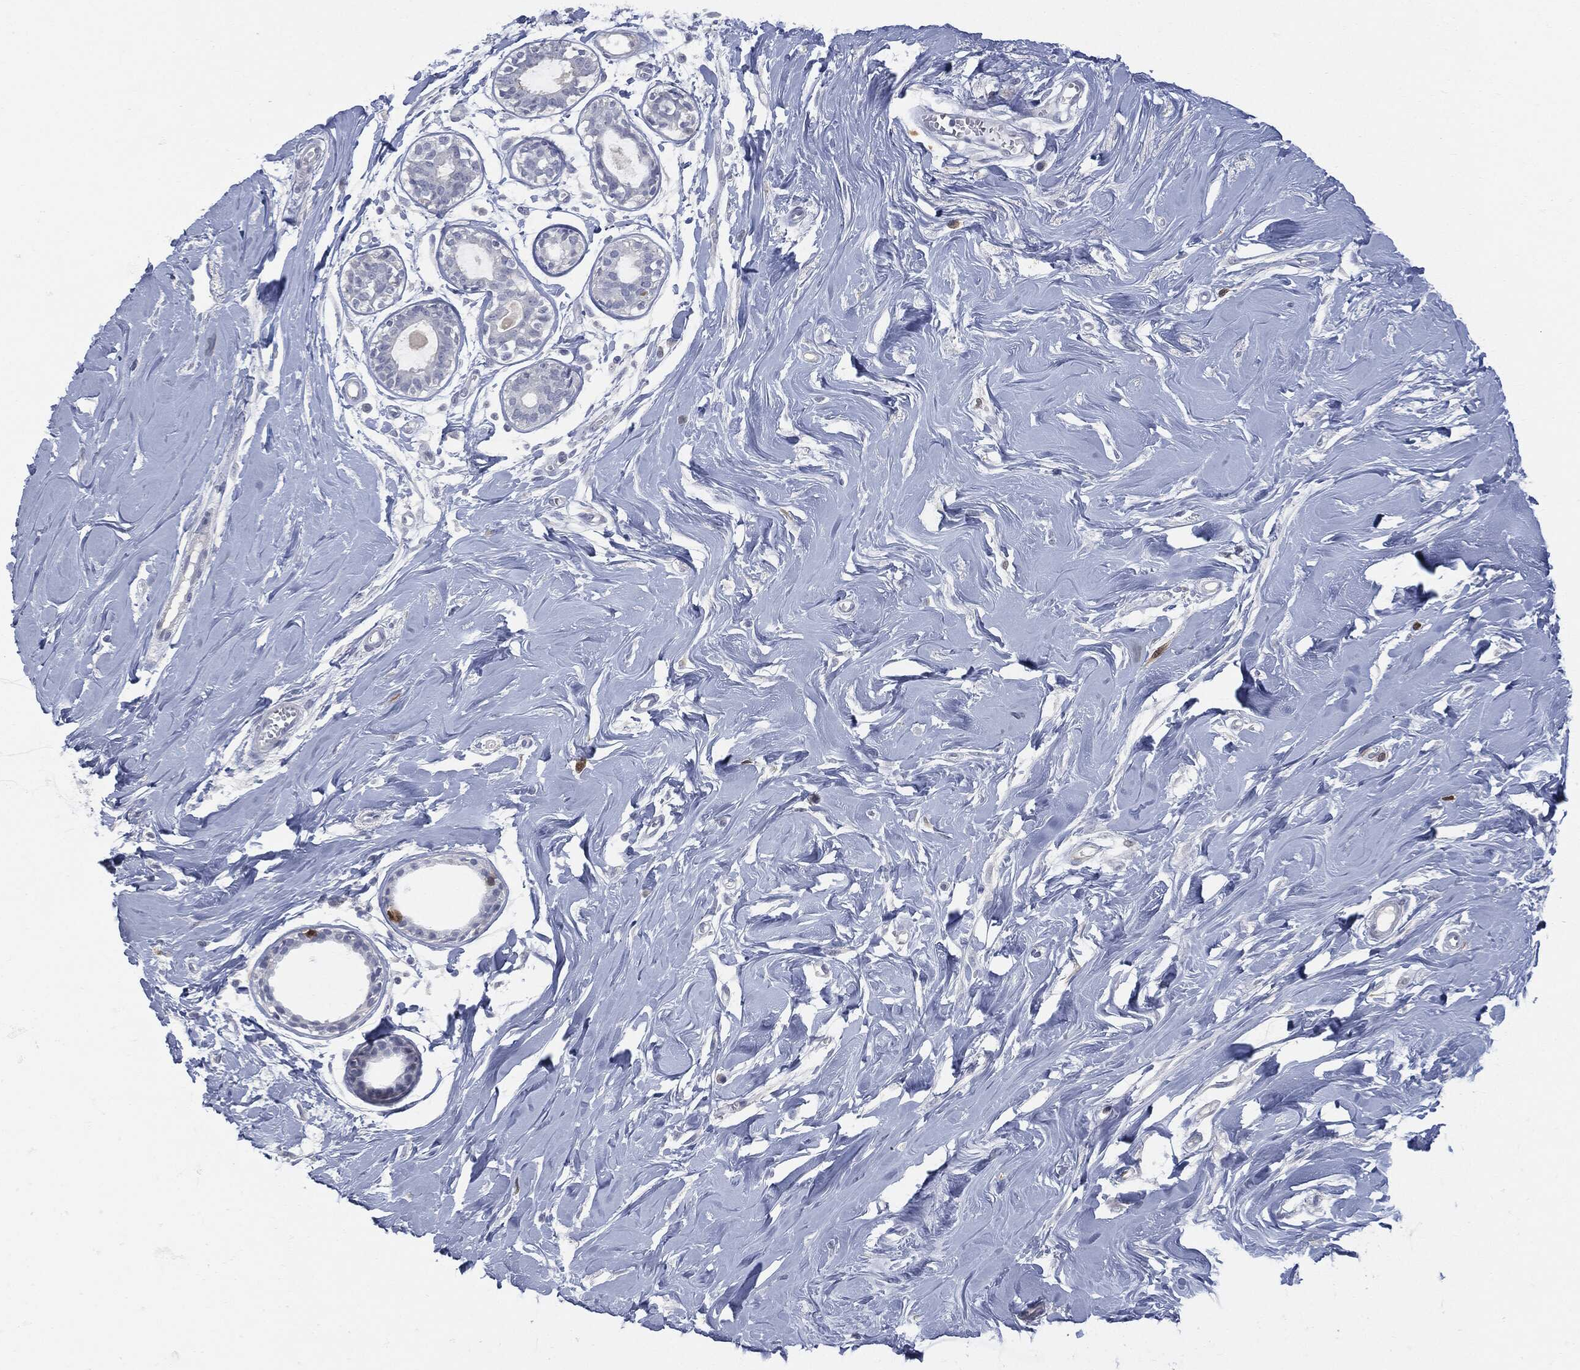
{"staining": {"intensity": "negative", "quantity": "none", "location": "none"}, "tissue": "adipose tissue", "cell_type": "Adipocytes", "image_type": "normal", "snomed": [{"axis": "morphology", "description": "Normal tissue, NOS"}, {"axis": "topography", "description": "Breast"}], "caption": "DAB immunohistochemical staining of benign adipose tissue exhibits no significant positivity in adipocytes. (DAB (3,3'-diaminobenzidine) immunohistochemistry visualized using brightfield microscopy, high magnification).", "gene": "UBE2C", "patient": {"sex": "female", "age": 49}}